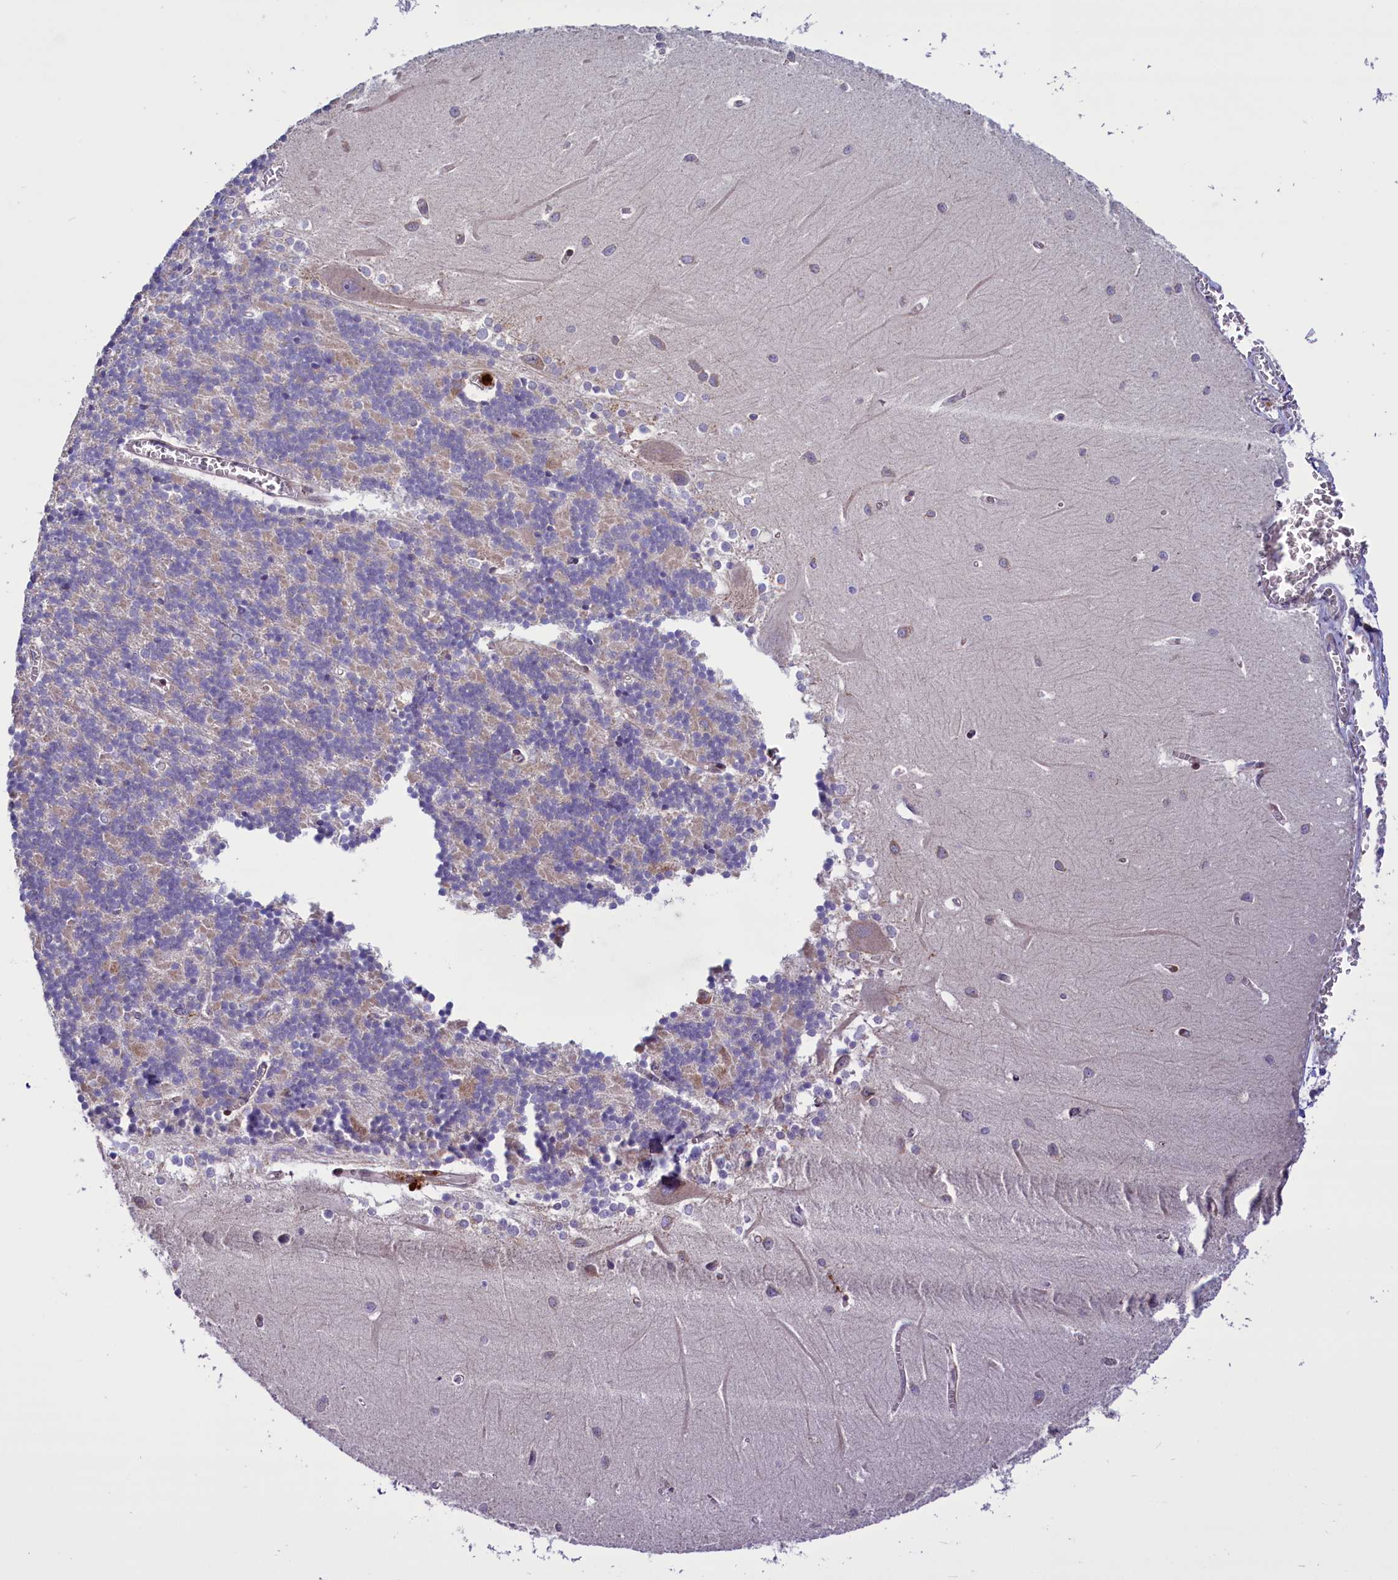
{"staining": {"intensity": "negative", "quantity": "none", "location": "none"}, "tissue": "cerebellum", "cell_type": "Cells in granular layer", "image_type": "normal", "snomed": [{"axis": "morphology", "description": "Normal tissue, NOS"}, {"axis": "topography", "description": "Cerebellum"}], "caption": "Human cerebellum stained for a protein using IHC shows no staining in cells in granular layer.", "gene": "MIEF2", "patient": {"sex": "male", "age": 37}}